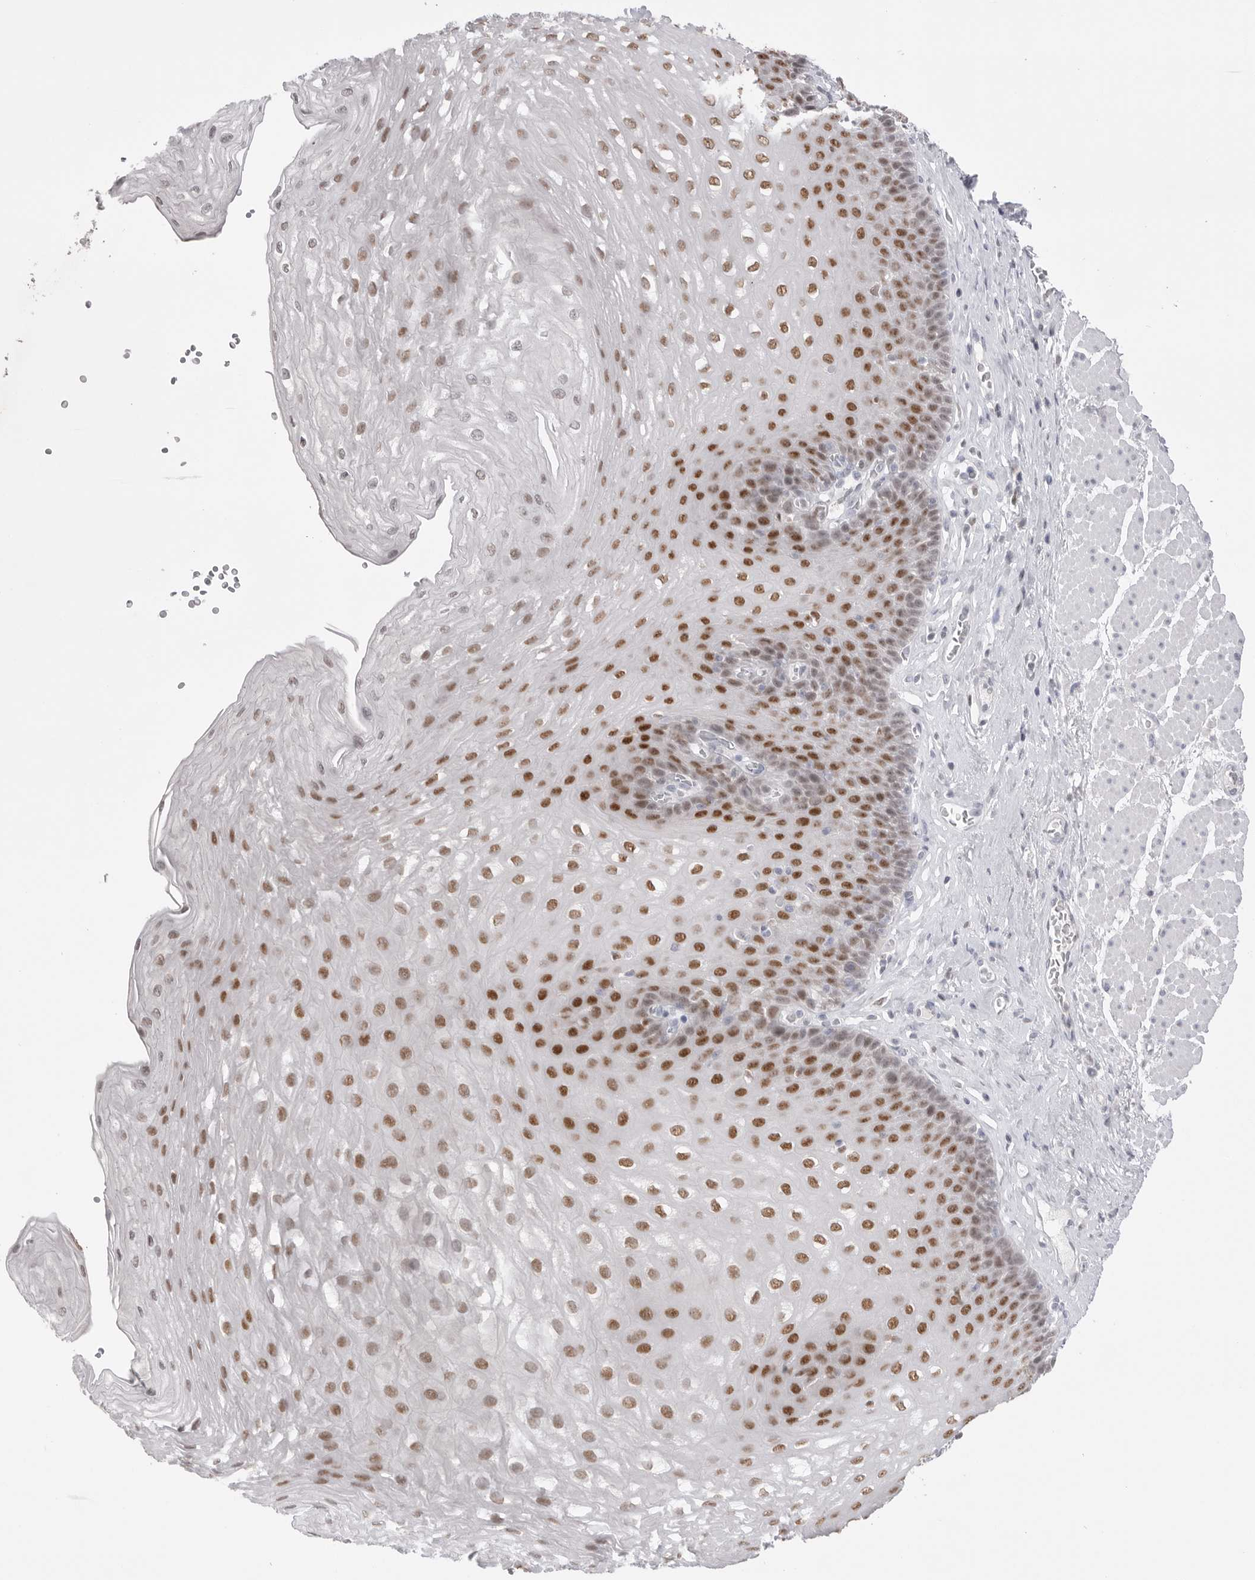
{"staining": {"intensity": "strong", "quantity": "25%-75%", "location": "nuclear"}, "tissue": "esophagus", "cell_type": "Squamous epithelial cells", "image_type": "normal", "snomed": [{"axis": "morphology", "description": "Normal tissue, NOS"}, {"axis": "topography", "description": "Esophagus"}], "caption": "Protein expression analysis of normal human esophagus reveals strong nuclear positivity in about 25%-75% of squamous epithelial cells. (brown staining indicates protein expression, while blue staining denotes nuclei).", "gene": "ZBTB7B", "patient": {"sex": "female", "age": 66}}